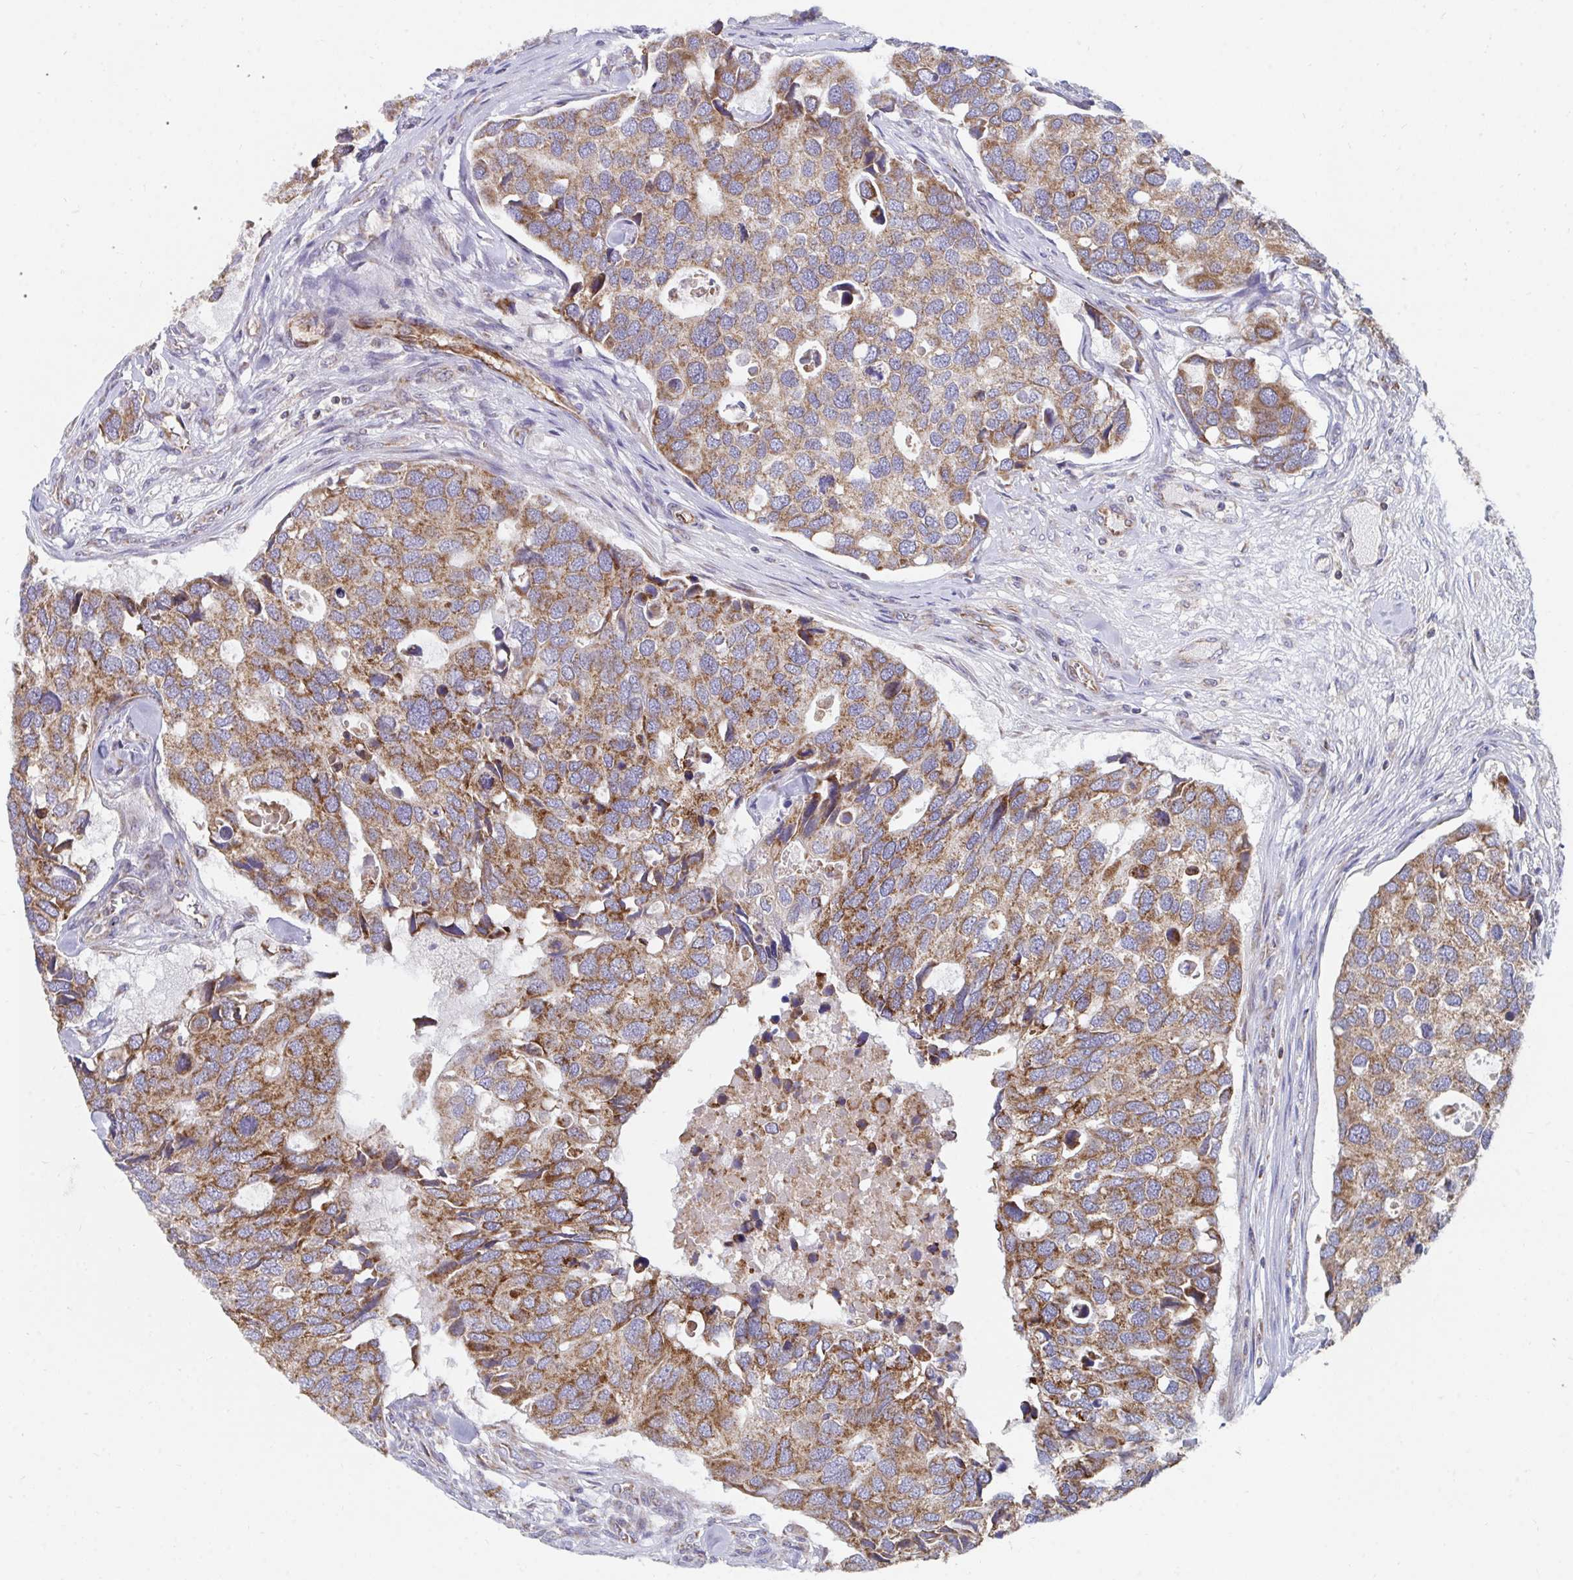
{"staining": {"intensity": "moderate", "quantity": ">75%", "location": "cytoplasmic/membranous"}, "tissue": "breast cancer", "cell_type": "Tumor cells", "image_type": "cancer", "snomed": [{"axis": "morphology", "description": "Duct carcinoma"}, {"axis": "topography", "description": "Breast"}], "caption": "High-magnification brightfield microscopy of breast cancer (intraductal carcinoma) stained with DAB (3,3'-diaminobenzidine) (brown) and counterstained with hematoxylin (blue). tumor cells exhibit moderate cytoplasmic/membranous staining is identified in approximately>75% of cells.", "gene": "PC", "patient": {"sex": "female", "age": 83}}